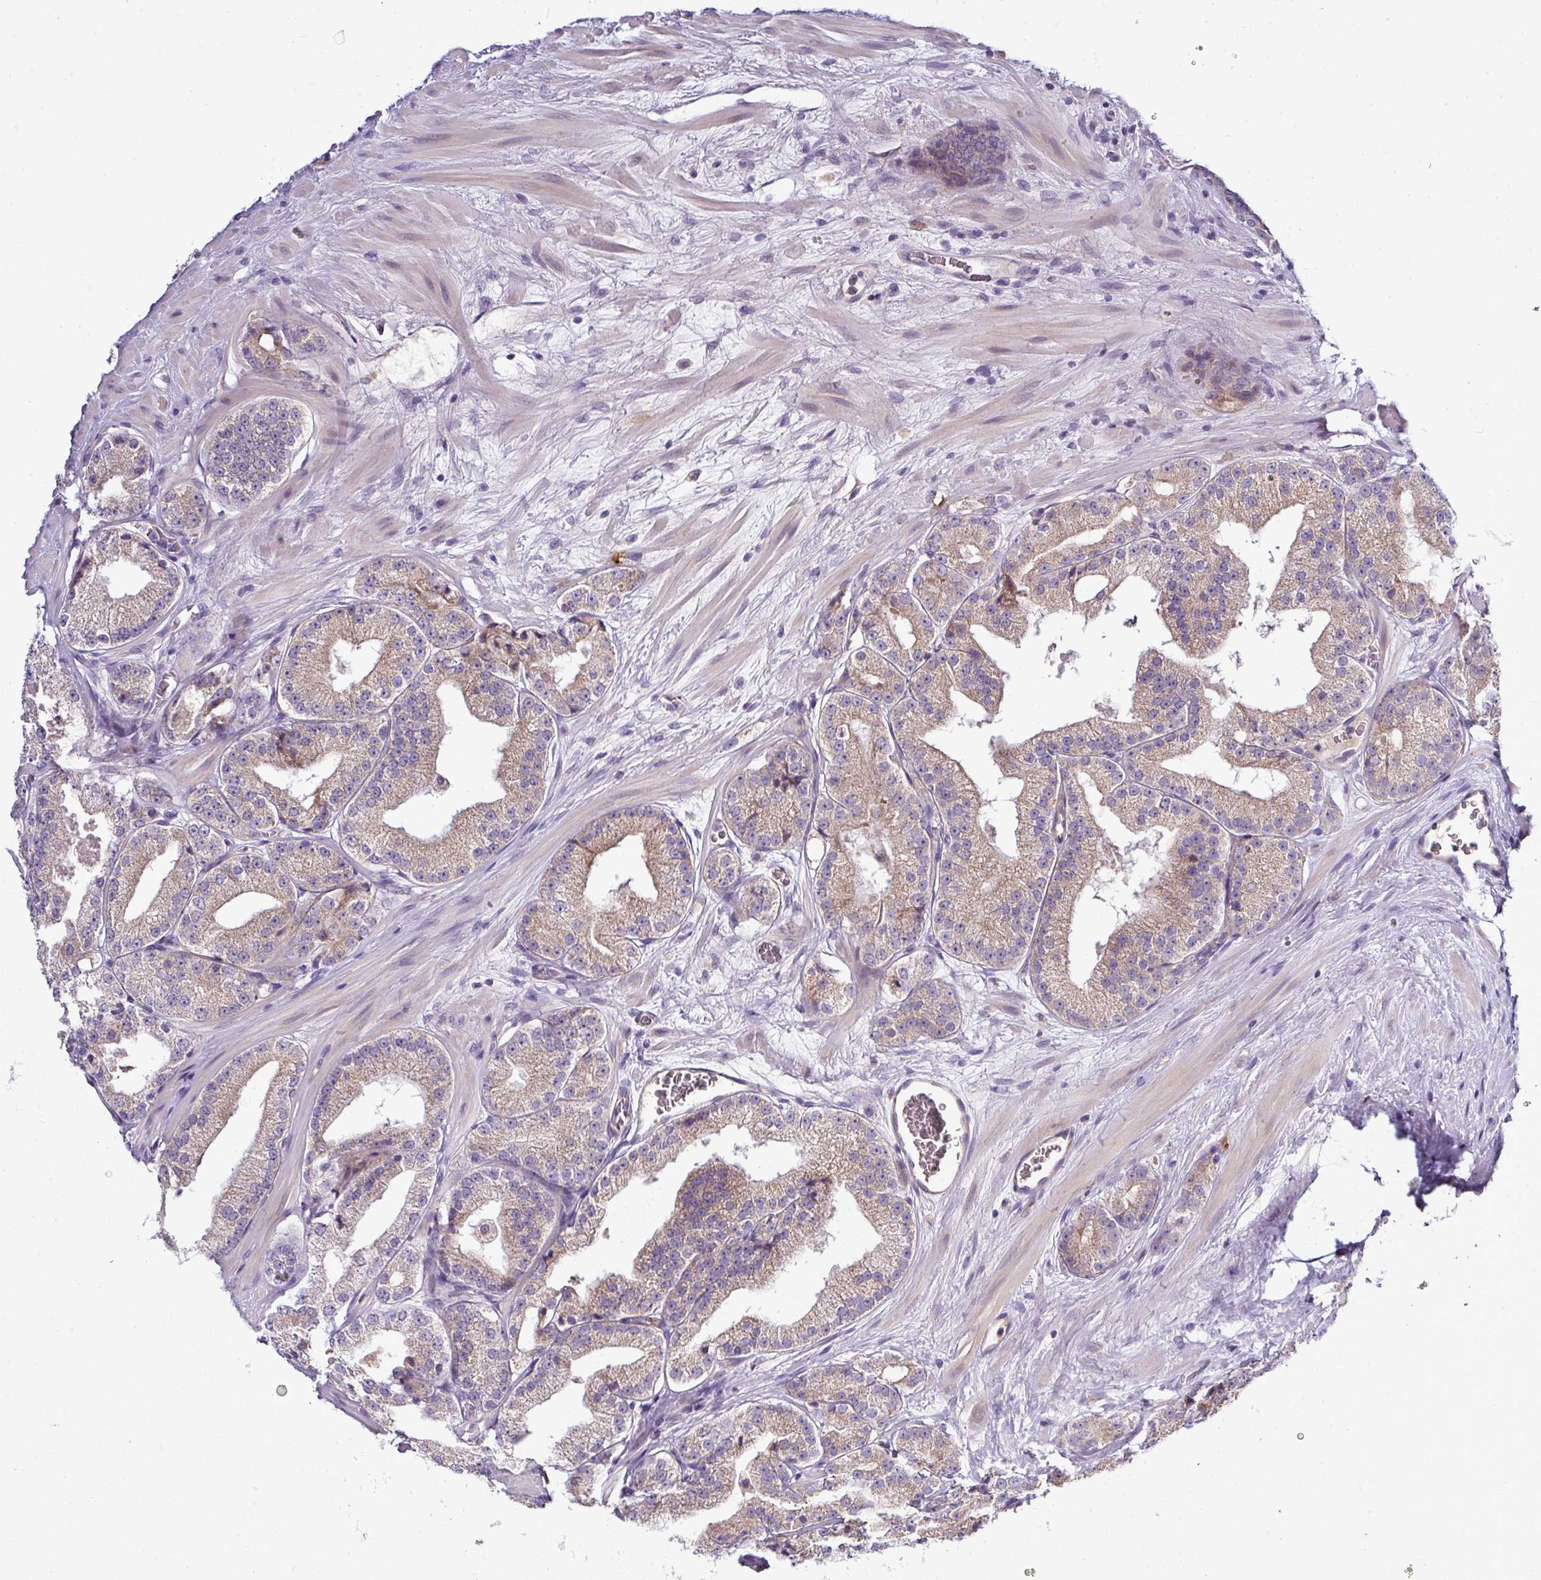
{"staining": {"intensity": "weak", "quantity": ">75%", "location": "cytoplasmic/membranous"}, "tissue": "prostate cancer", "cell_type": "Tumor cells", "image_type": "cancer", "snomed": [{"axis": "morphology", "description": "Adenocarcinoma, High grade"}, {"axis": "topography", "description": "Prostate"}], "caption": "The photomicrograph displays a brown stain indicating the presence of a protein in the cytoplasmic/membranous of tumor cells in prostate cancer.", "gene": "GAN", "patient": {"sex": "male", "age": 68}}